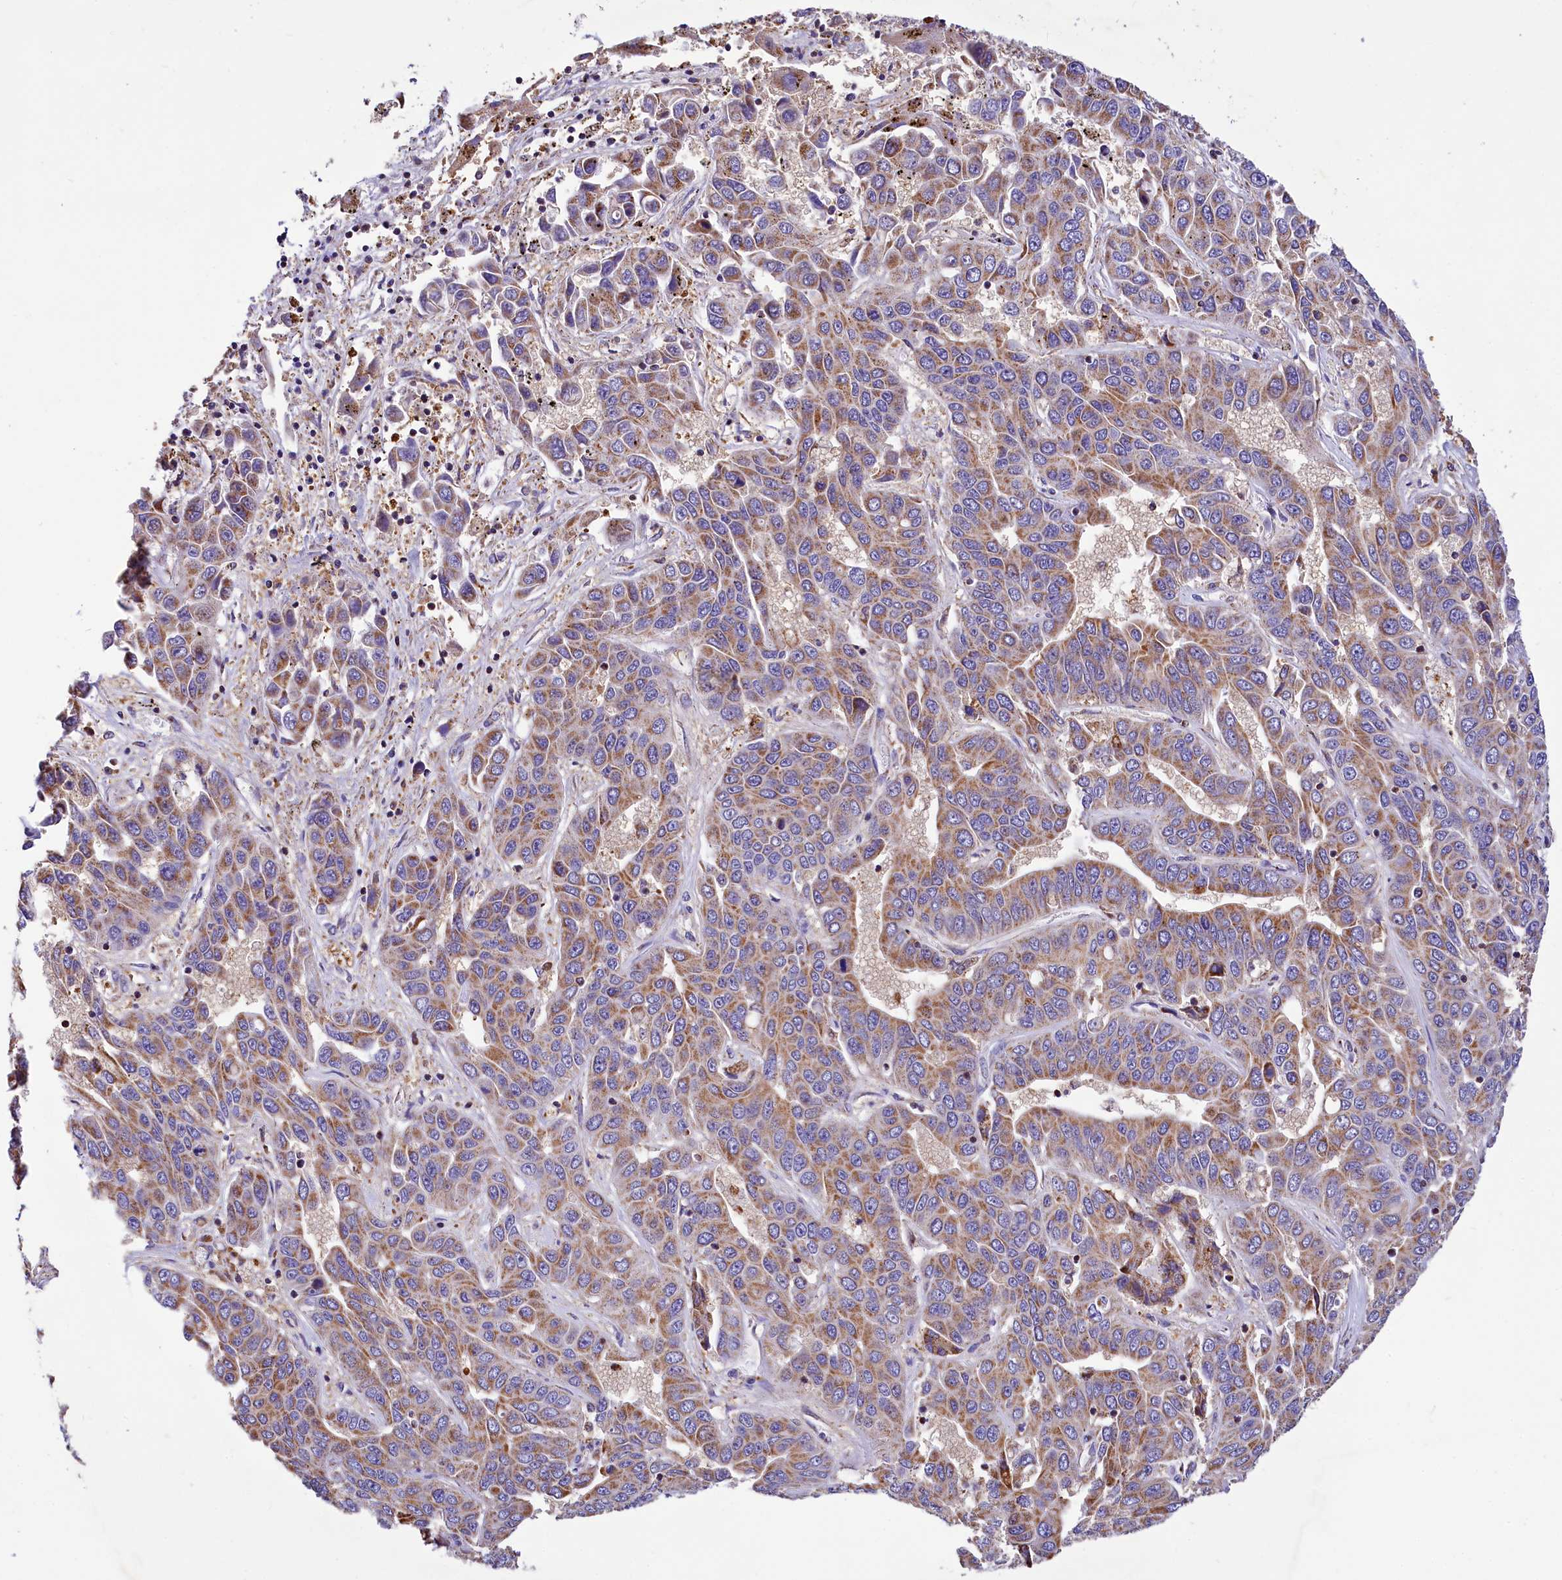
{"staining": {"intensity": "moderate", "quantity": ">75%", "location": "cytoplasmic/membranous"}, "tissue": "liver cancer", "cell_type": "Tumor cells", "image_type": "cancer", "snomed": [{"axis": "morphology", "description": "Cholangiocarcinoma"}, {"axis": "topography", "description": "Liver"}], "caption": "Tumor cells display medium levels of moderate cytoplasmic/membranous staining in about >75% of cells in liver cancer.", "gene": "TASOR2", "patient": {"sex": "female", "age": 52}}